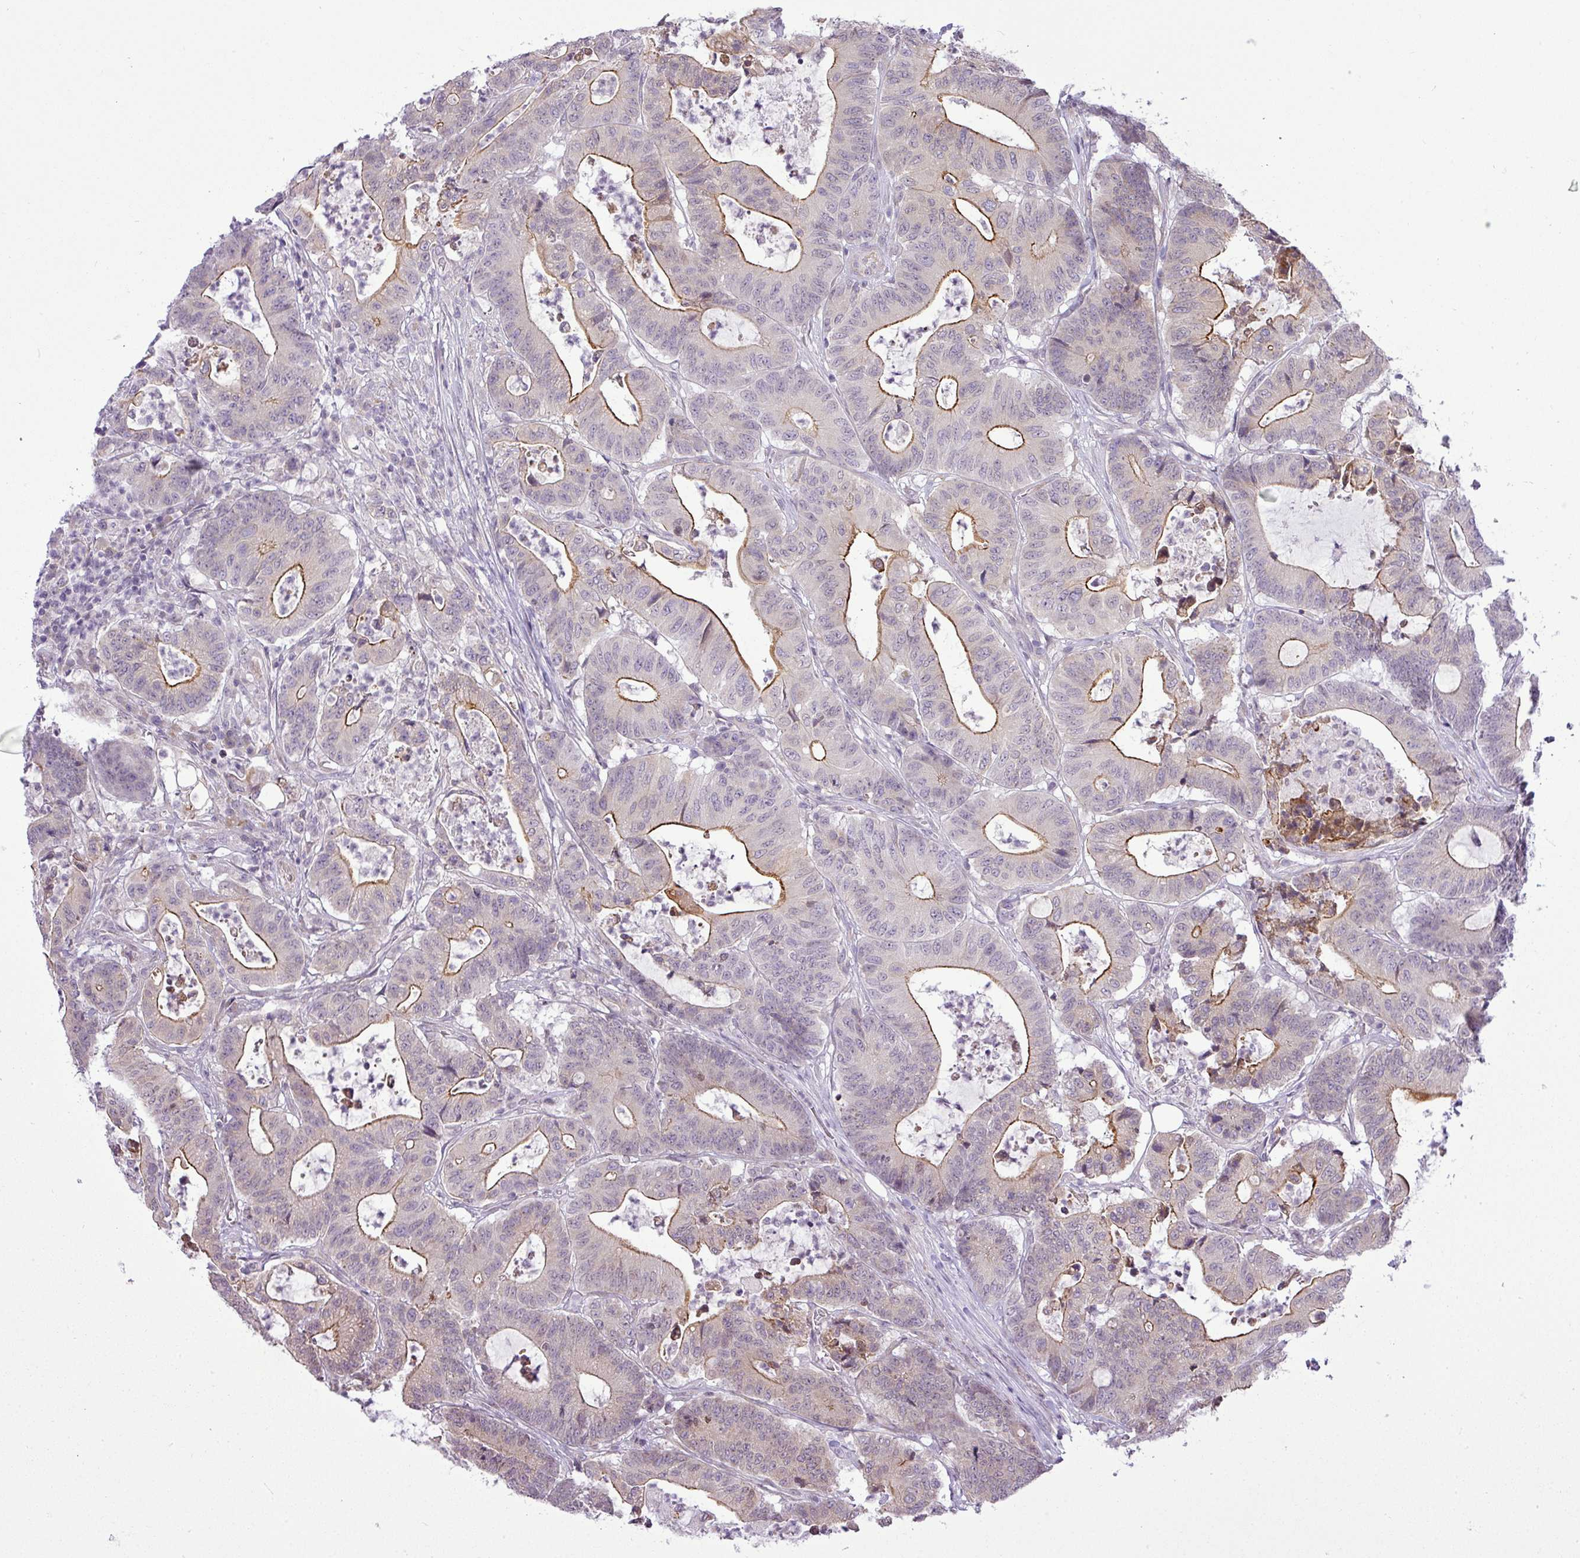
{"staining": {"intensity": "moderate", "quantity": "25%-75%", "location": "cytoplasmic/membranous"}, "tissue": "colorectal cancer", "cell_type": "Tumor cells", "image_type": "cancer", "snomed": [{"axis": "morphology", "description": "Adenocarcinoma, NOS"}, {"axis": "topography", "description": "Colon"}], "caption": "Colorectal cancer stained for a protein displays moderate cytoplasmic/membranous positivity in tumor cells.", "gene": "COX18", "patient": {"sex": "female", "age": 84}}